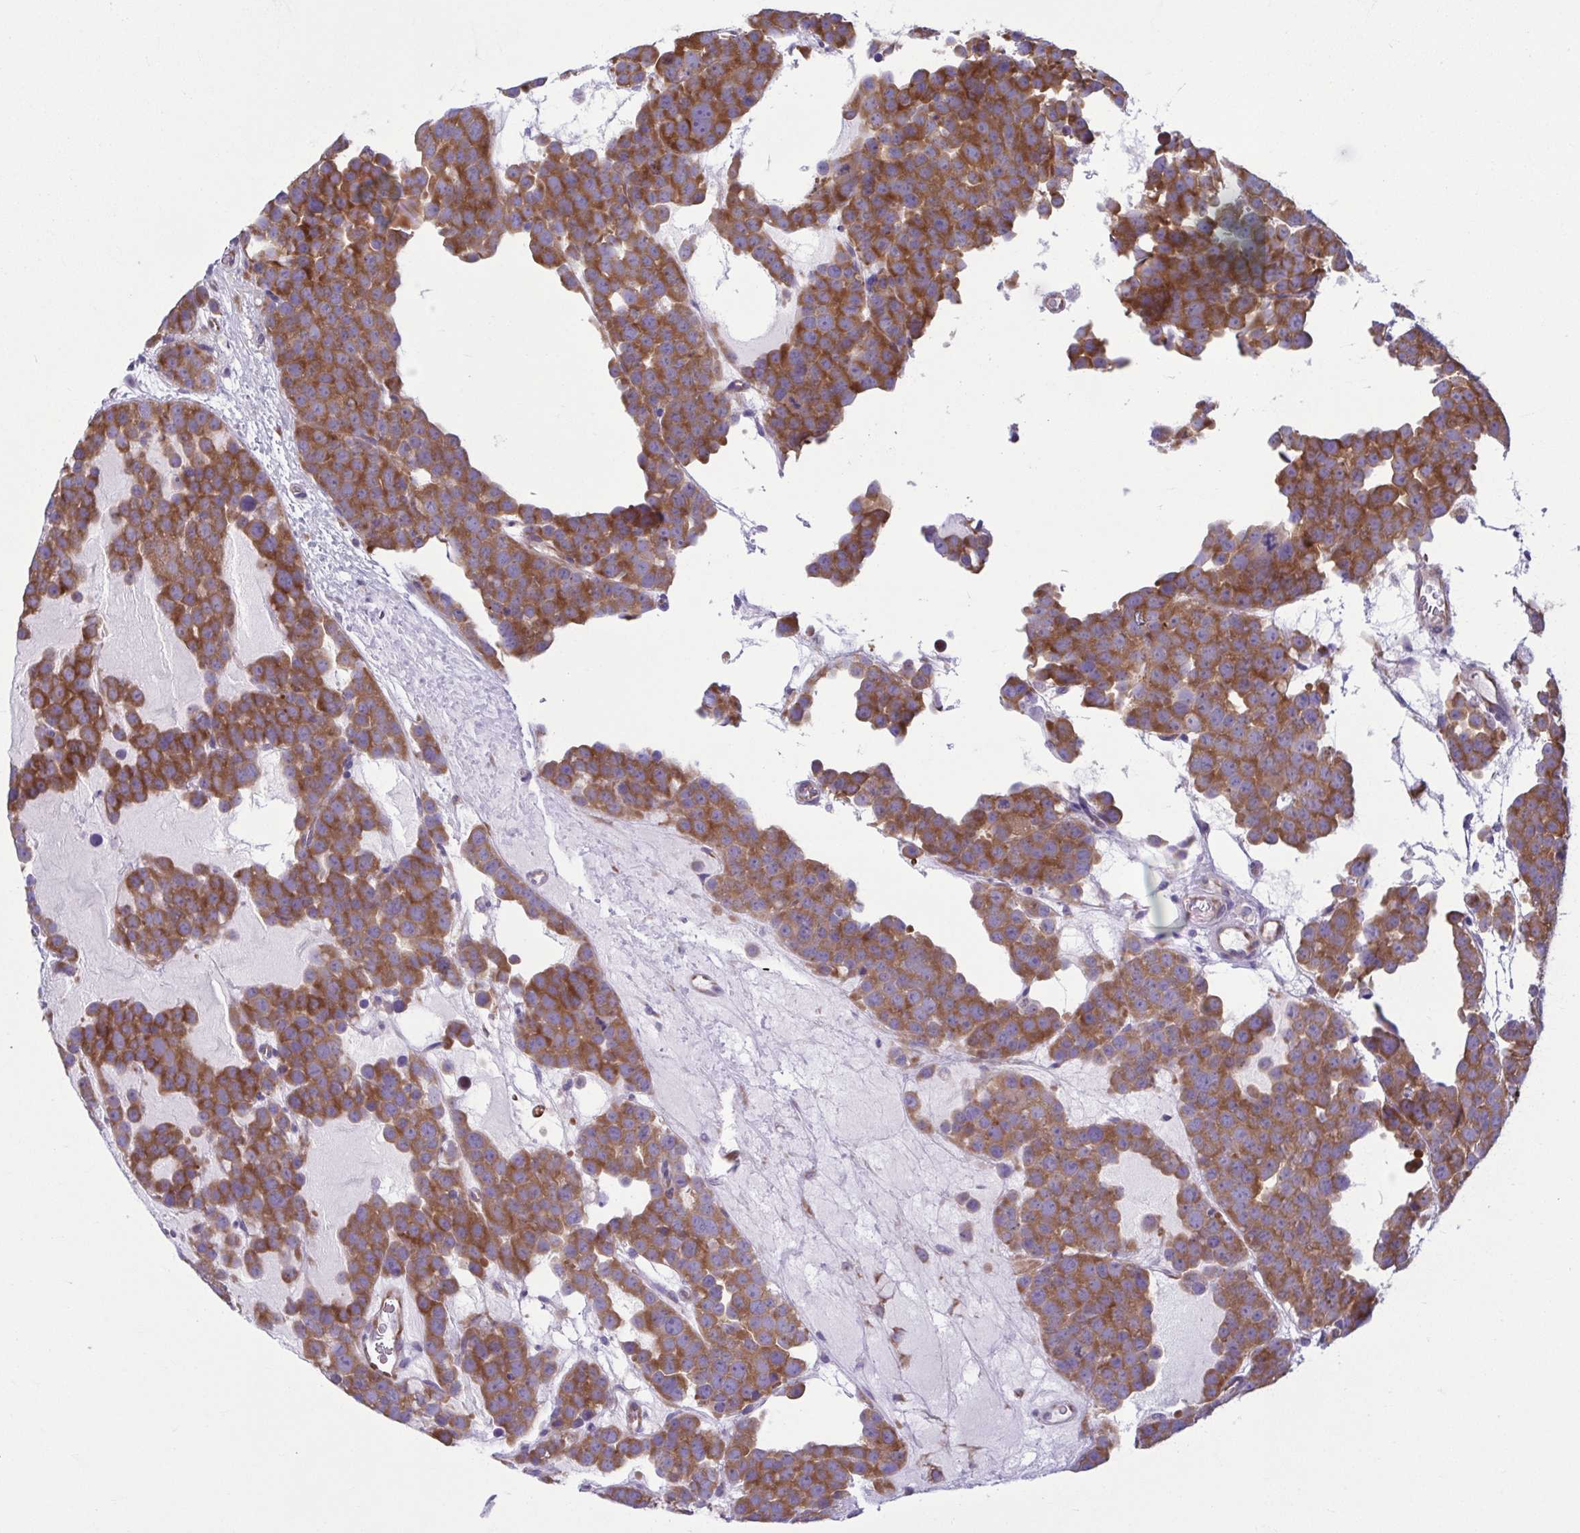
{"staining": {"intensity": "strong", "quantity": ">75%", "location": "cytoplasmic/membranous"}, "tissue": "testis cancer", "cell_type": "Tumor cells", "image_type": "cancer", "snomed": [{"axis": "morphology", "description": "Seminoma, NOS"}, {"axis": "topography", "description": "Testis"}], "caption": "Protein expression analysis of human seminoma (testis) reveals strong cytoplasmic/membranous expression in about >75% of tumor cells.", "gene": "RPS16", "patient": {"sex": "male", "age": 71}}